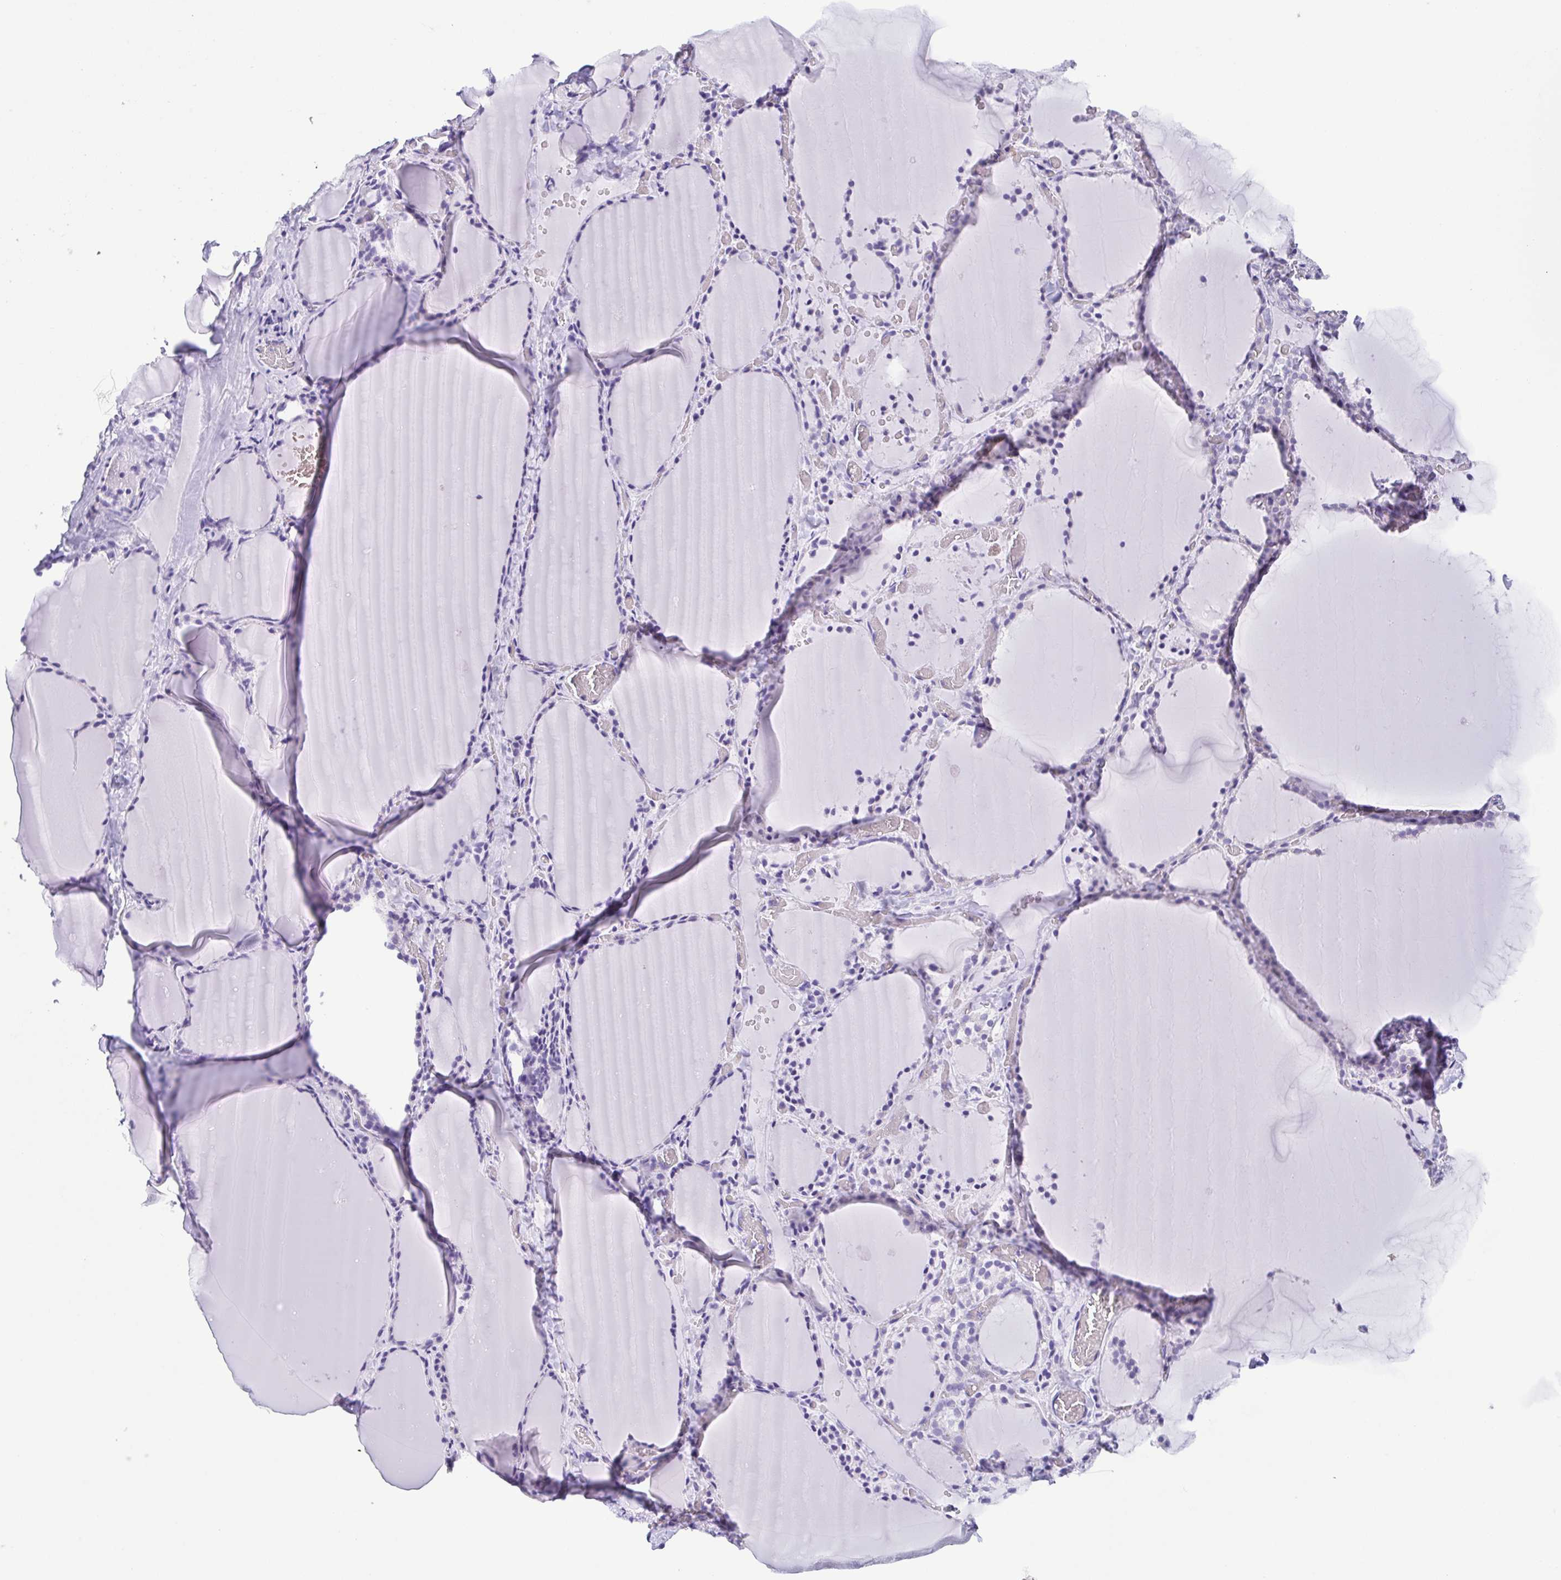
{"staining": {"intensity": "negative", "quantity": "none", "location": "none"}, "tissue": "thyroid gland", "cell_type": "Glandular cells", "image_type": "normal", "snomed": [{"axis": "morphology", "description": "Normal tissue, NOS"}, {"axis": "topography", "description": "Thyroid gland"}], "caption": "Human thyroid gland stained for a protein using immunohistochemistry (IHC) shows no staining in glandular cells.", "gene": "MYL7", "patient": {"sex": "female", "age": 22}}